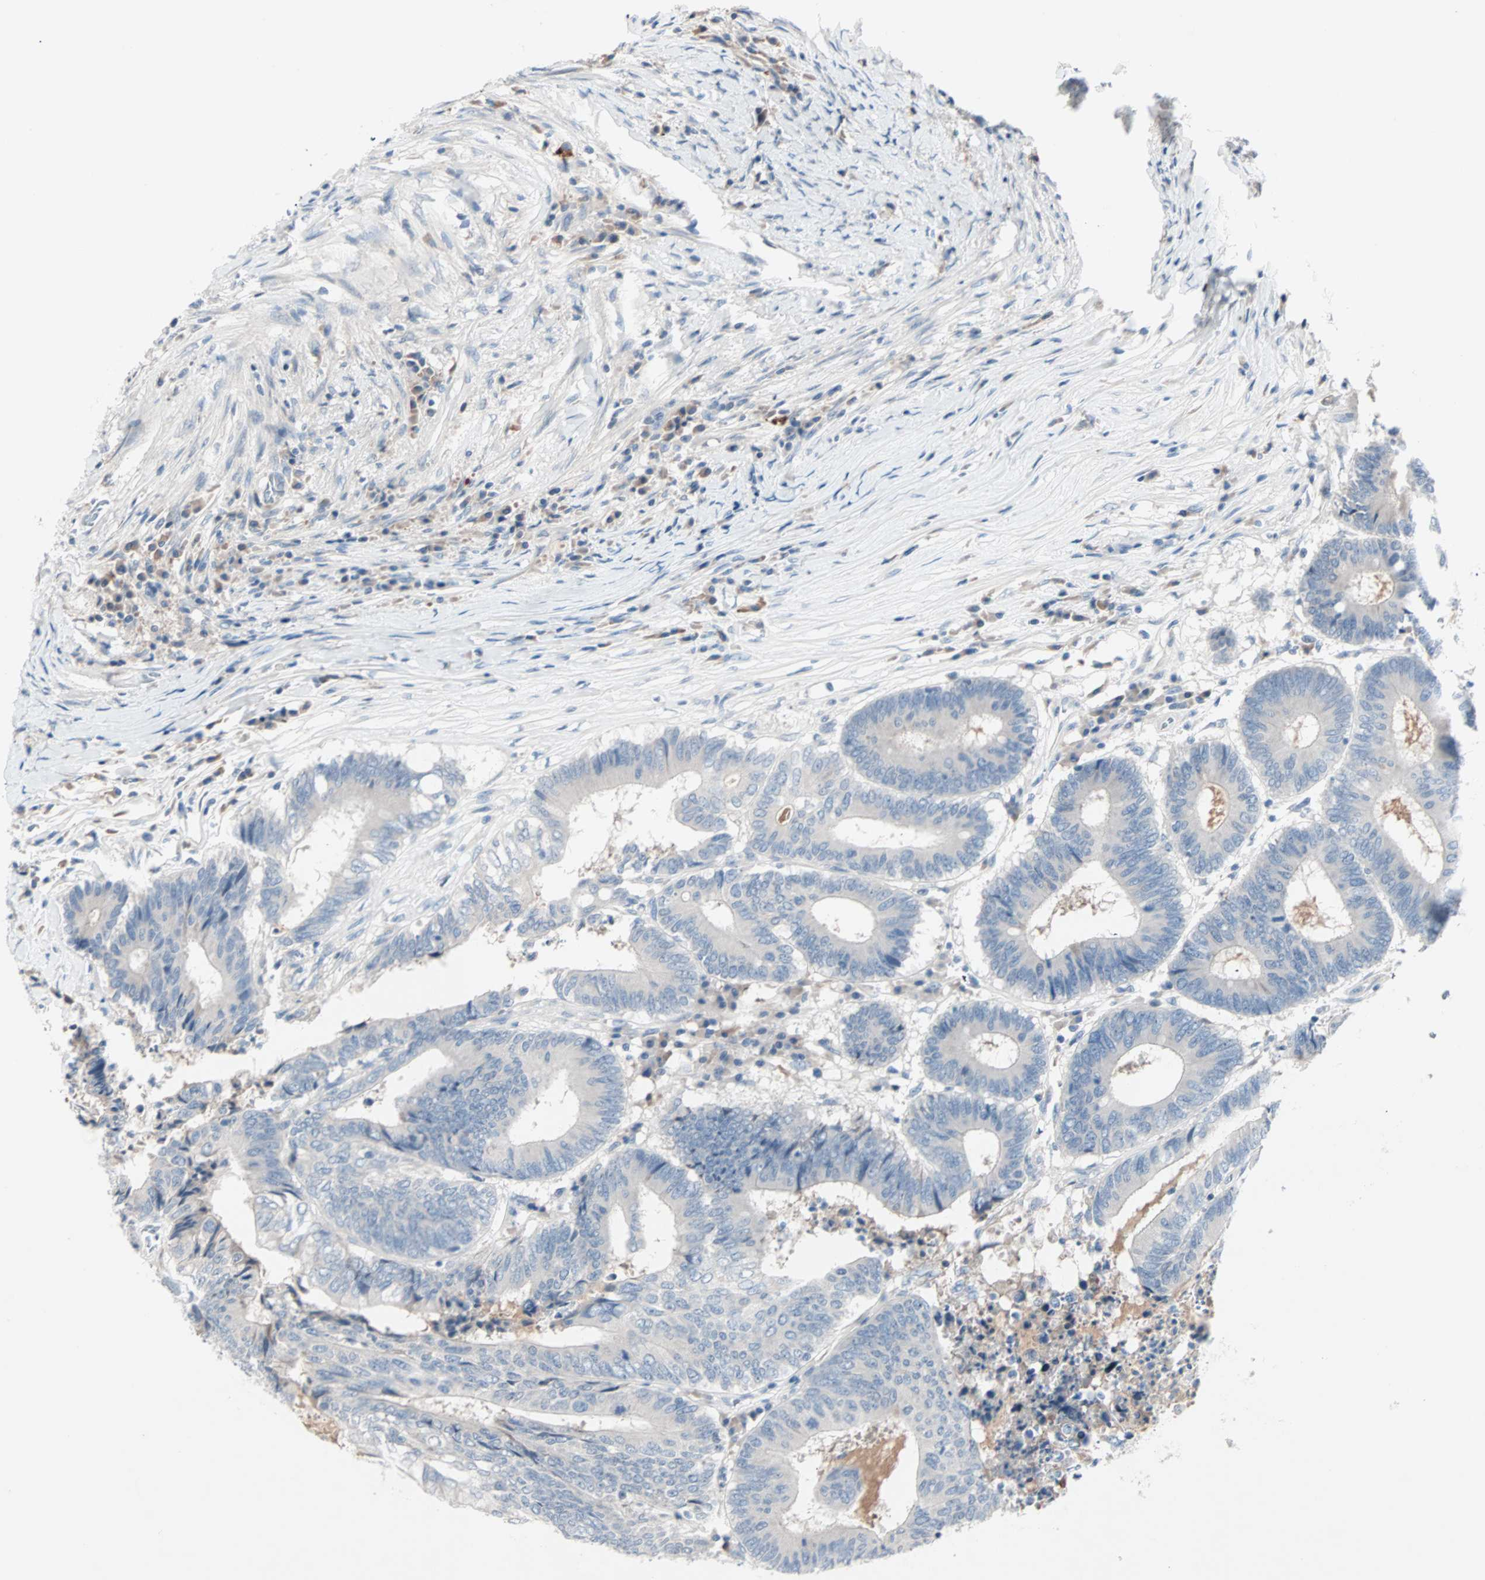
{"staining": {"intensity": "negative", "quantity": "none", "location": "none"}, "tissue": "colorectal cancer", "cell_type": "Tumor cells", "image_type": "cancer", "snomed": [{"axis": "morphology", "description": "Adenocarcinoma, NOS"}, {"axis": "topography", "description": "Rectum"}], "caption": "Immunohistochemistry of colorectal cancer (adenocarcinoma) exhibits no expression in tumor cells. (DAB (3,3'-diaminobenzidine) immunohistochemistry visualized using brightfield microscopy, high magnification).", "gene": "NEFH", "patient": {"sex": "male", "age": 63}}